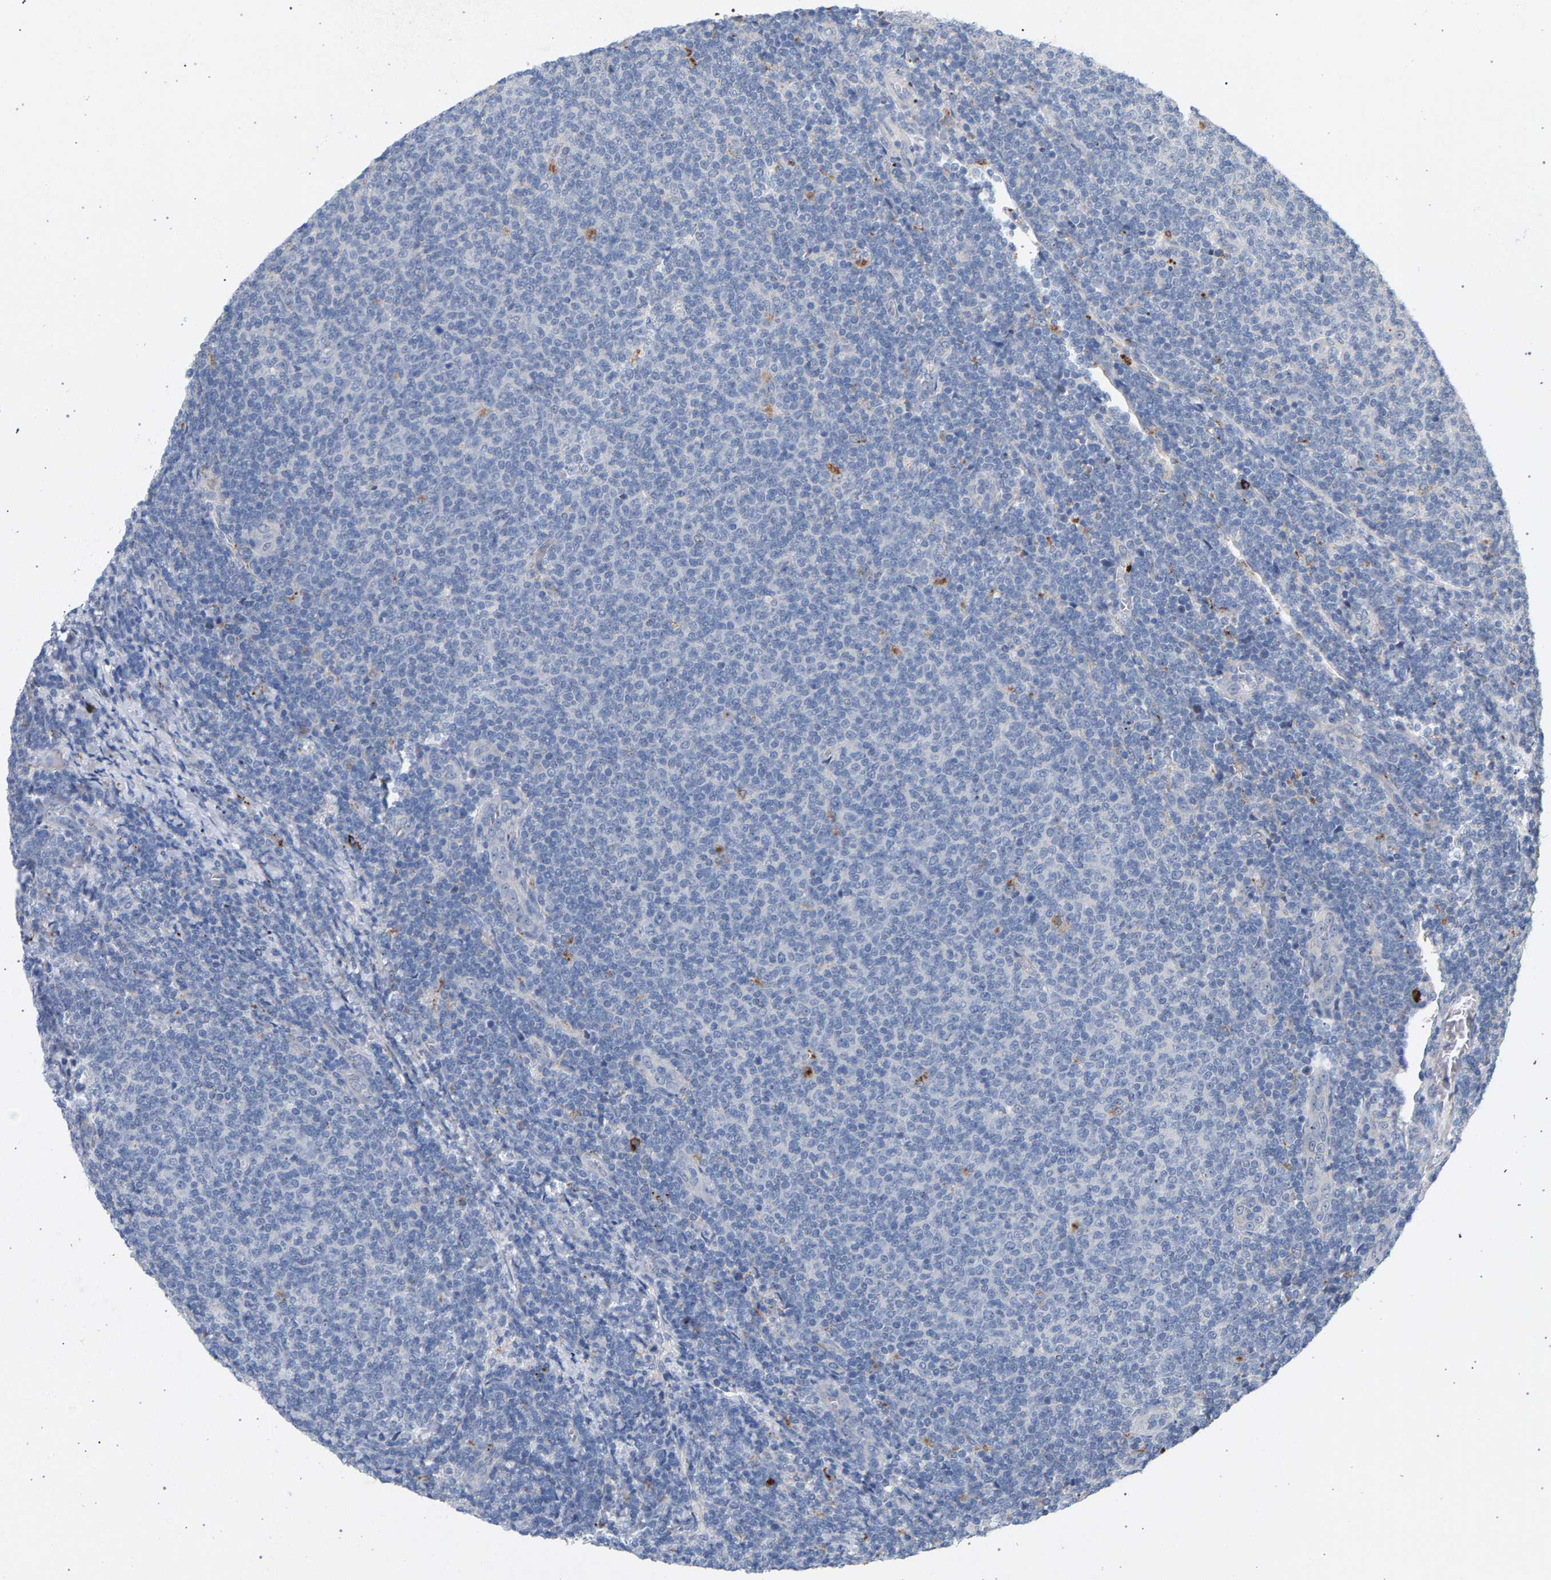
{"staining": {"intensity": "negative", "quantity": "none", "location": "none"}, "tissue": "lymphoma", "cell_type": "Tumor cells", "image_type": "cancer", "snomed": [{"axis": "morphology", "description": "Malignant lymphoma, non-Hodgkin's type, Low grade"}, {"axis": "topography", "description": "Lymph node"}], "caption": "An immunohistochemistry histopathology image of malignant lymphoma, non-Hodgkin's type (low-grade) is shown. There is no staining in tumor cells of malignant lymphoma, non-Hodgkin's type (low-grade).", "gene": "MAMDC2", "patient": {"sex": "male", "age": 66}}